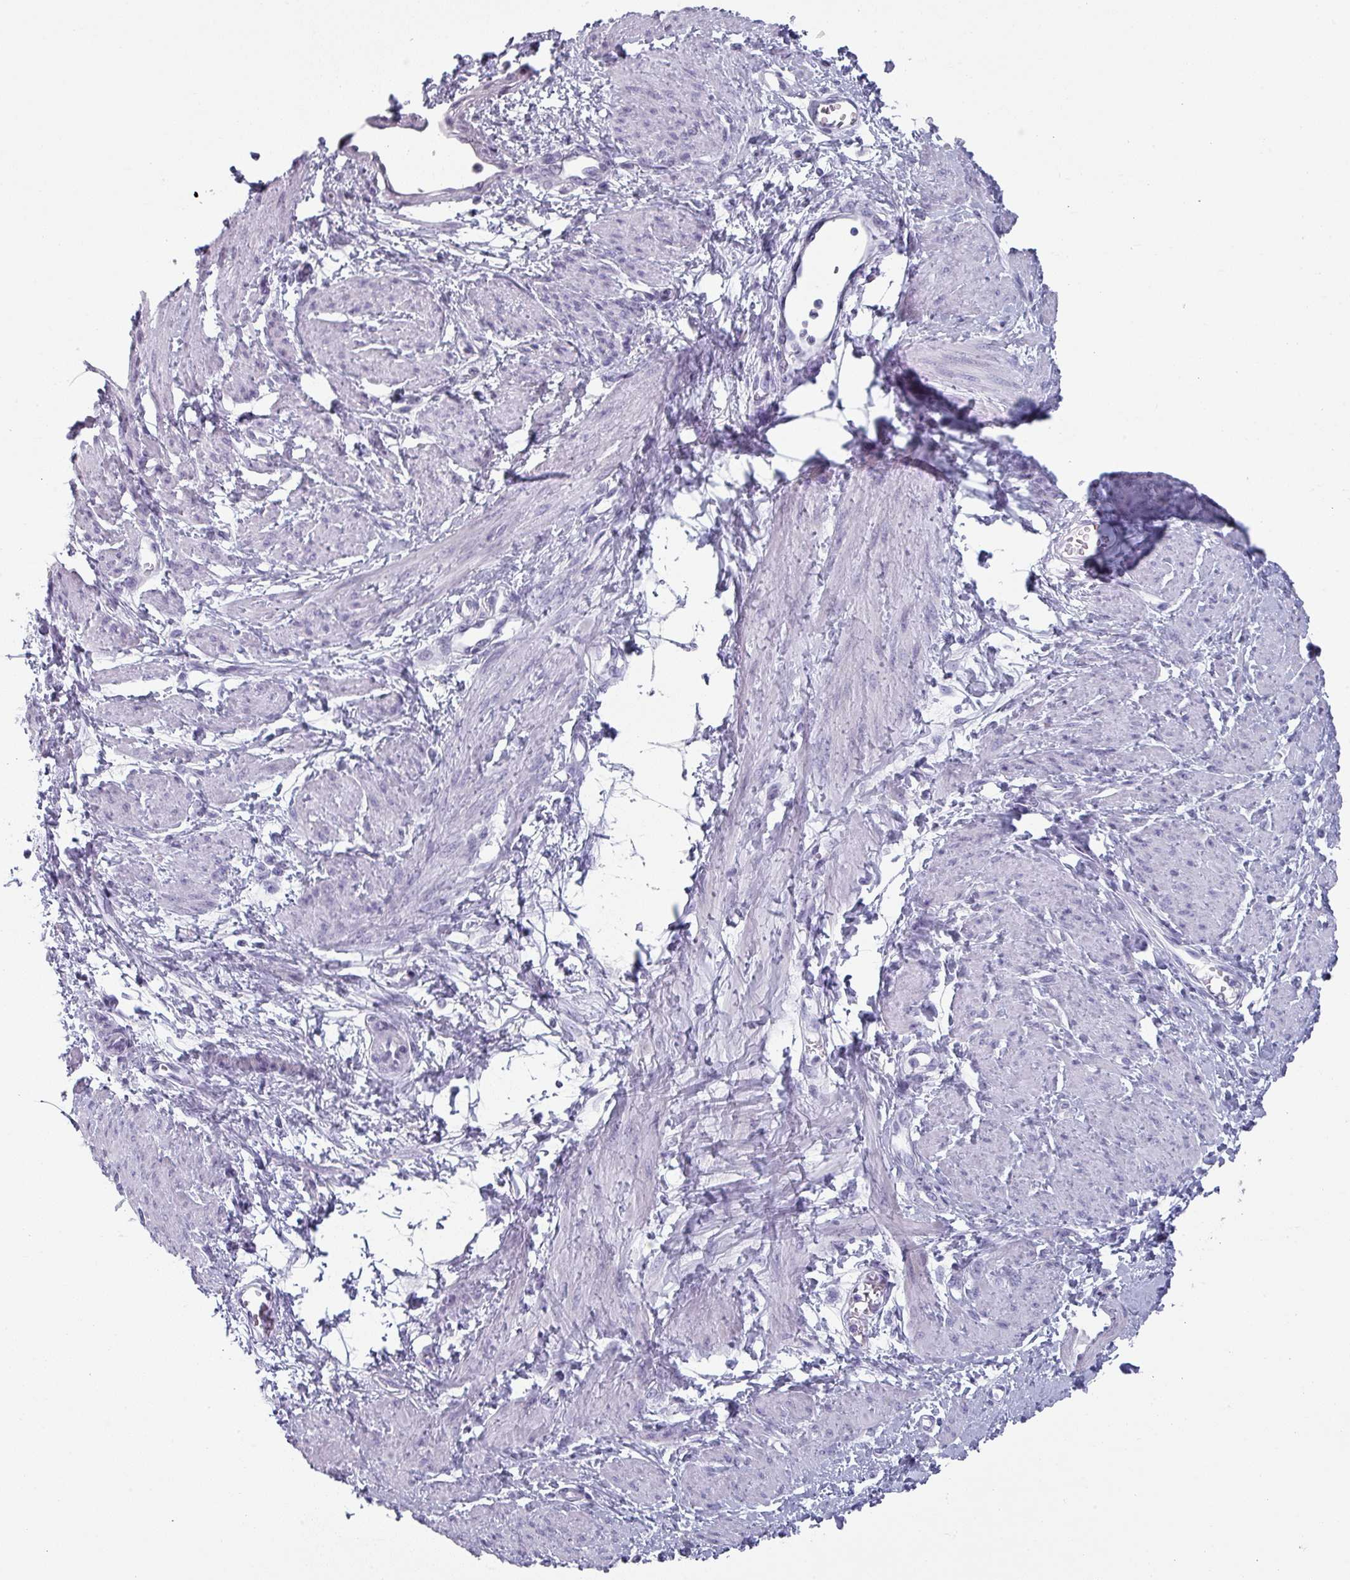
{"staining": {"intensity": "negative", "quantity": "none", "location": "none"}, "tissue": "smooth muscle", "cell_type": "Smooth muscle cells", "image_type": "normal", "snomed": [{"axis": "morphology", "description": "Normal tissue, NOS"}, {"axis": "topography", "description": "Smooth muscle"}, {"axis": "topography", "description": "Uterus"}], "caption": "The micrograph displays no staining of smooth muscle cells in unremarkable smooth muscle. Nuclei are stained in blue.", "gene": "SLC35G2", "patient": {"sex": "female", "age": 39}}